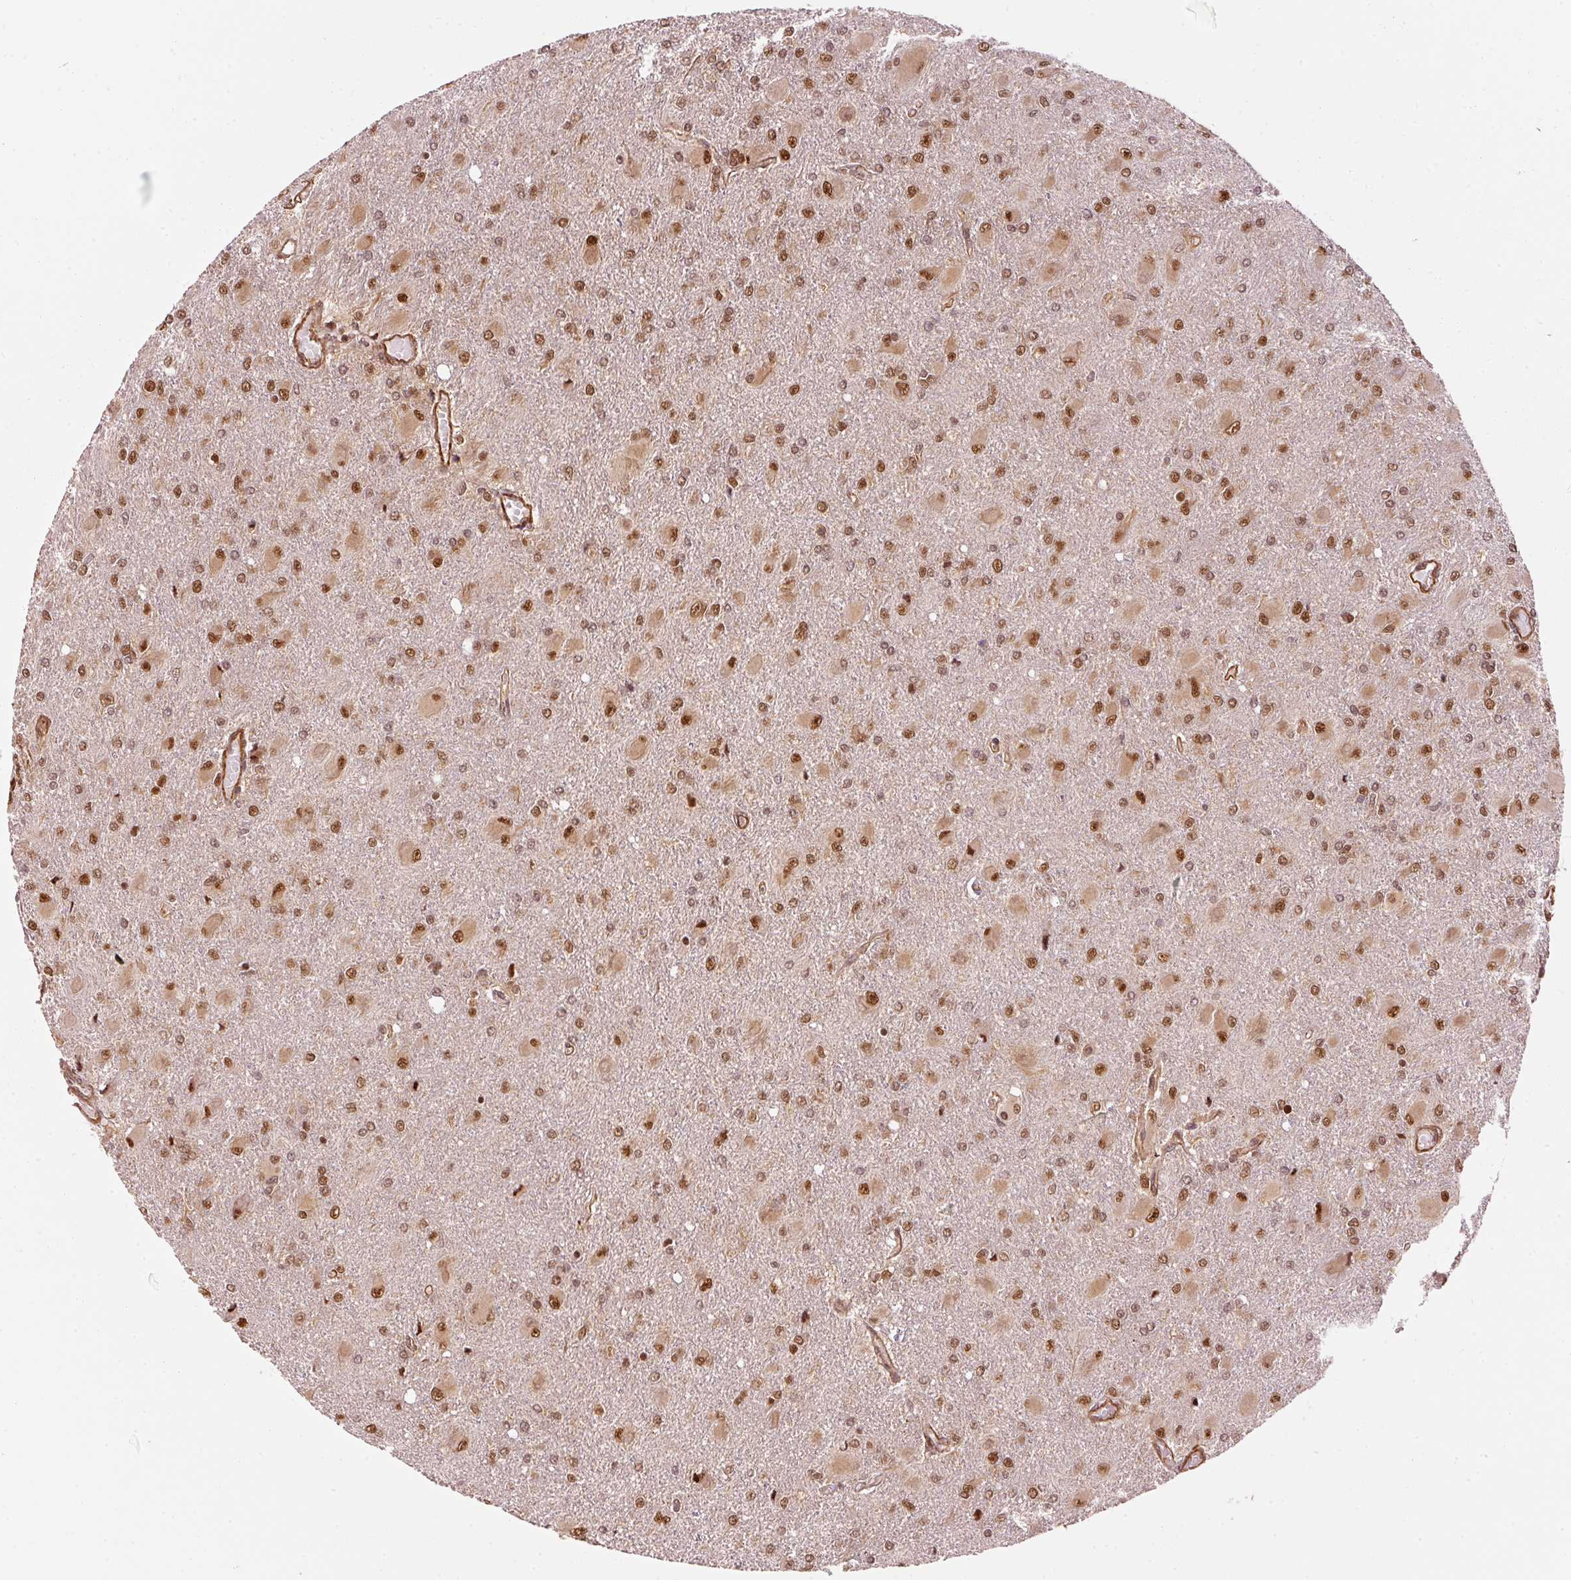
{"staining": {"intensity": "strong", "quantity": ">75%", "location": "cytoplasmic/membranous,nuclear"}, "tissue": "glioma", "cell_type": "Tumor cells", "image_type": "cancer", "snomed": [{"axis": "morphology", "description": "Glioma, malignant, High grade"}, {"axis": "topography", "description": "Brain"}], "caption": "Protein staining of malignant high-grade glioma tissue reveals strong cytoplasmic/membranous and nuclear positivity in approximately >75% of tumor cells.", "gene": "PSMD1", "patient": {"sex": "male", "age": 67}}